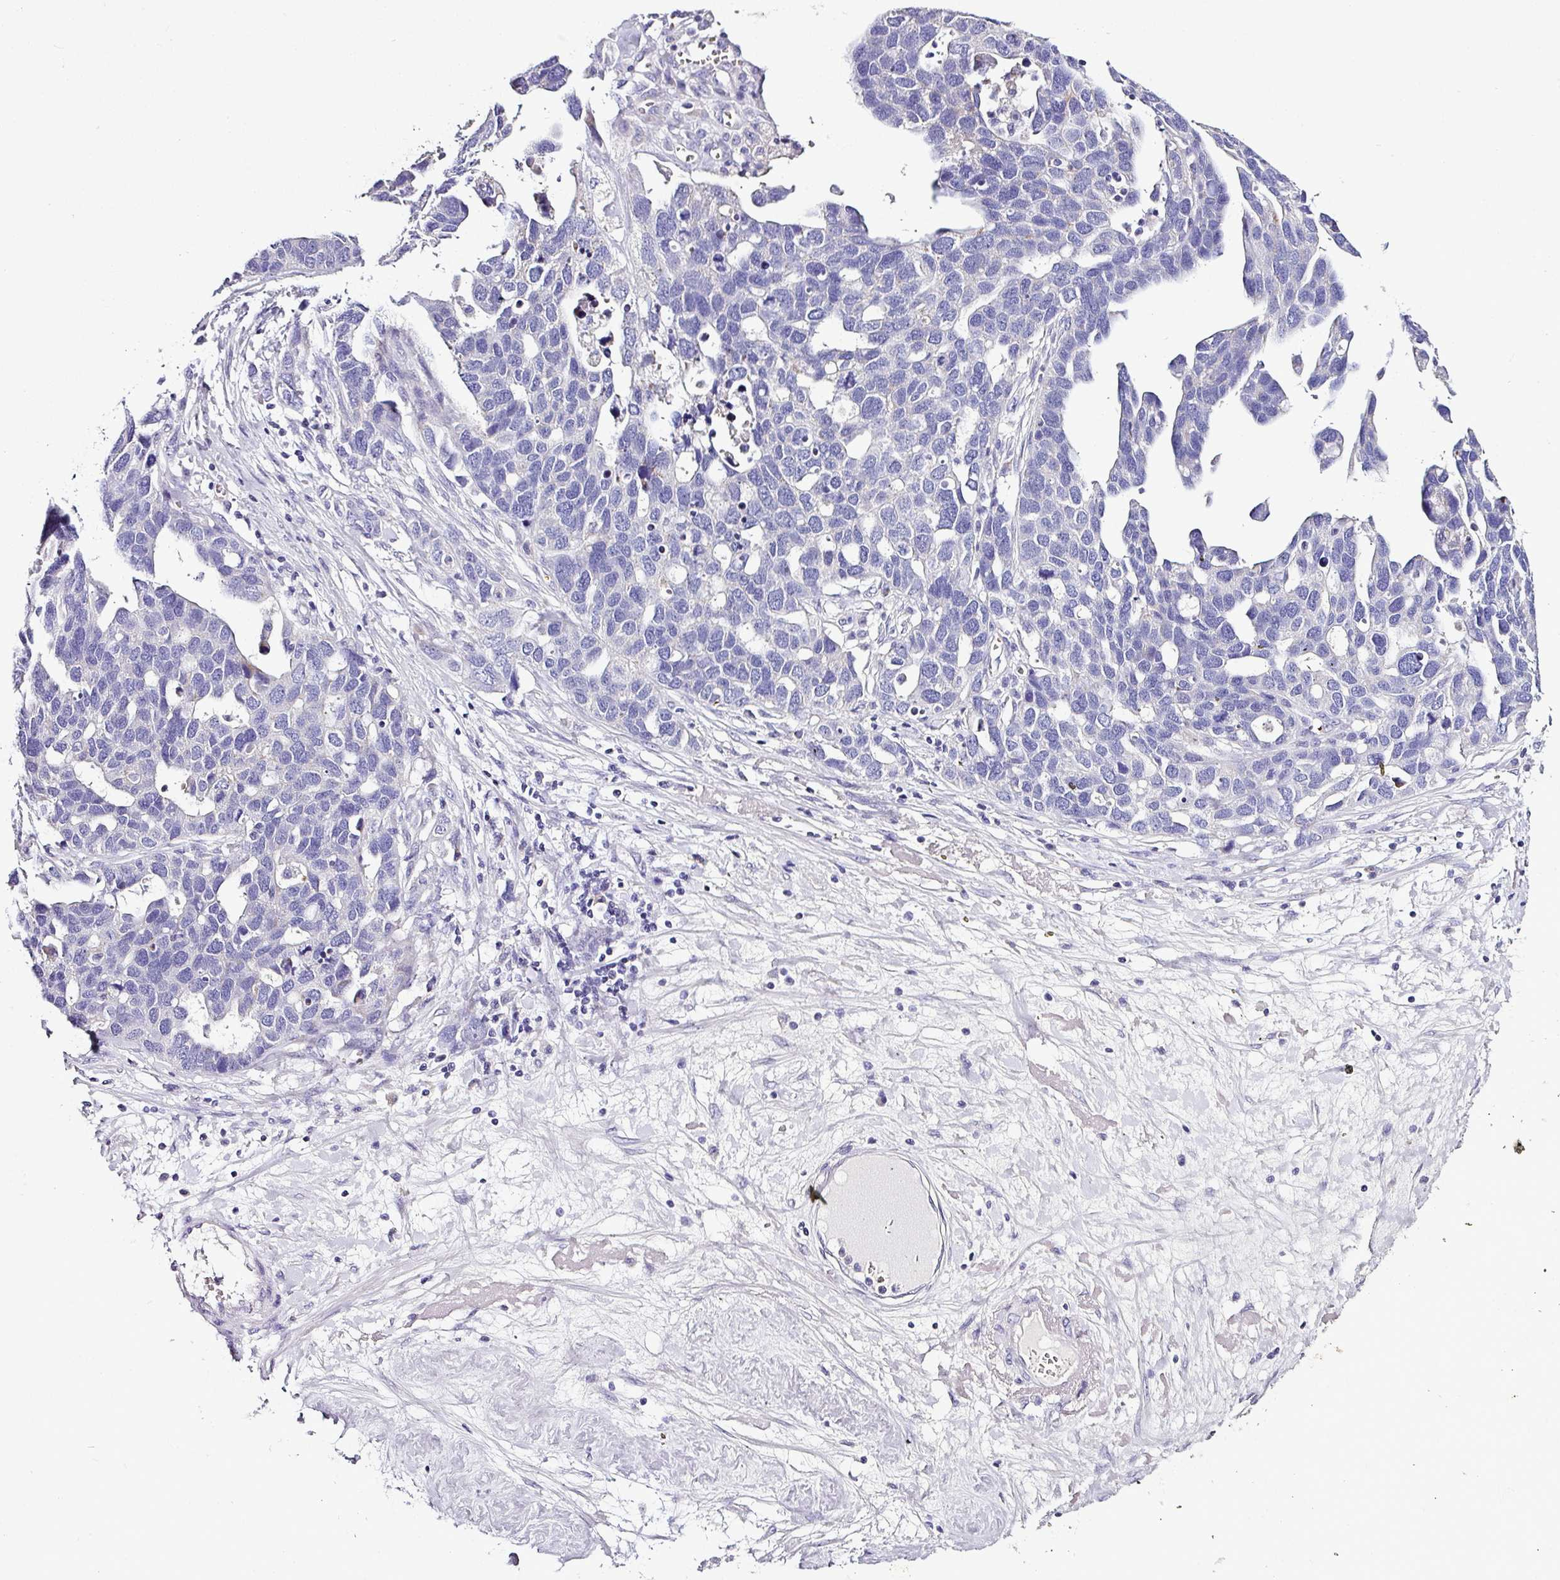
{"staining": {"intensity": "negative", "quantity": "none", "location": "none"}, "tissue": "ovarian cancer", "cell_type": "Tumor cells", "image_type": "cancer", "snomed": [{"axis": "morphology", "description": "Cystadenocarcinoma, serous, NOS"}, {"axis": "topography", "description": "Ovary"}], "caption": "An immunohistochemistry micrograph of ovarian cancer (serous cystadenocarcinoma) is shown. There is no staining in tumor cells of ovarian cancer (serous cystadenocarcinoma).", "gene": "NAPSA", "patient": {"sex": "female", "age": 54}}